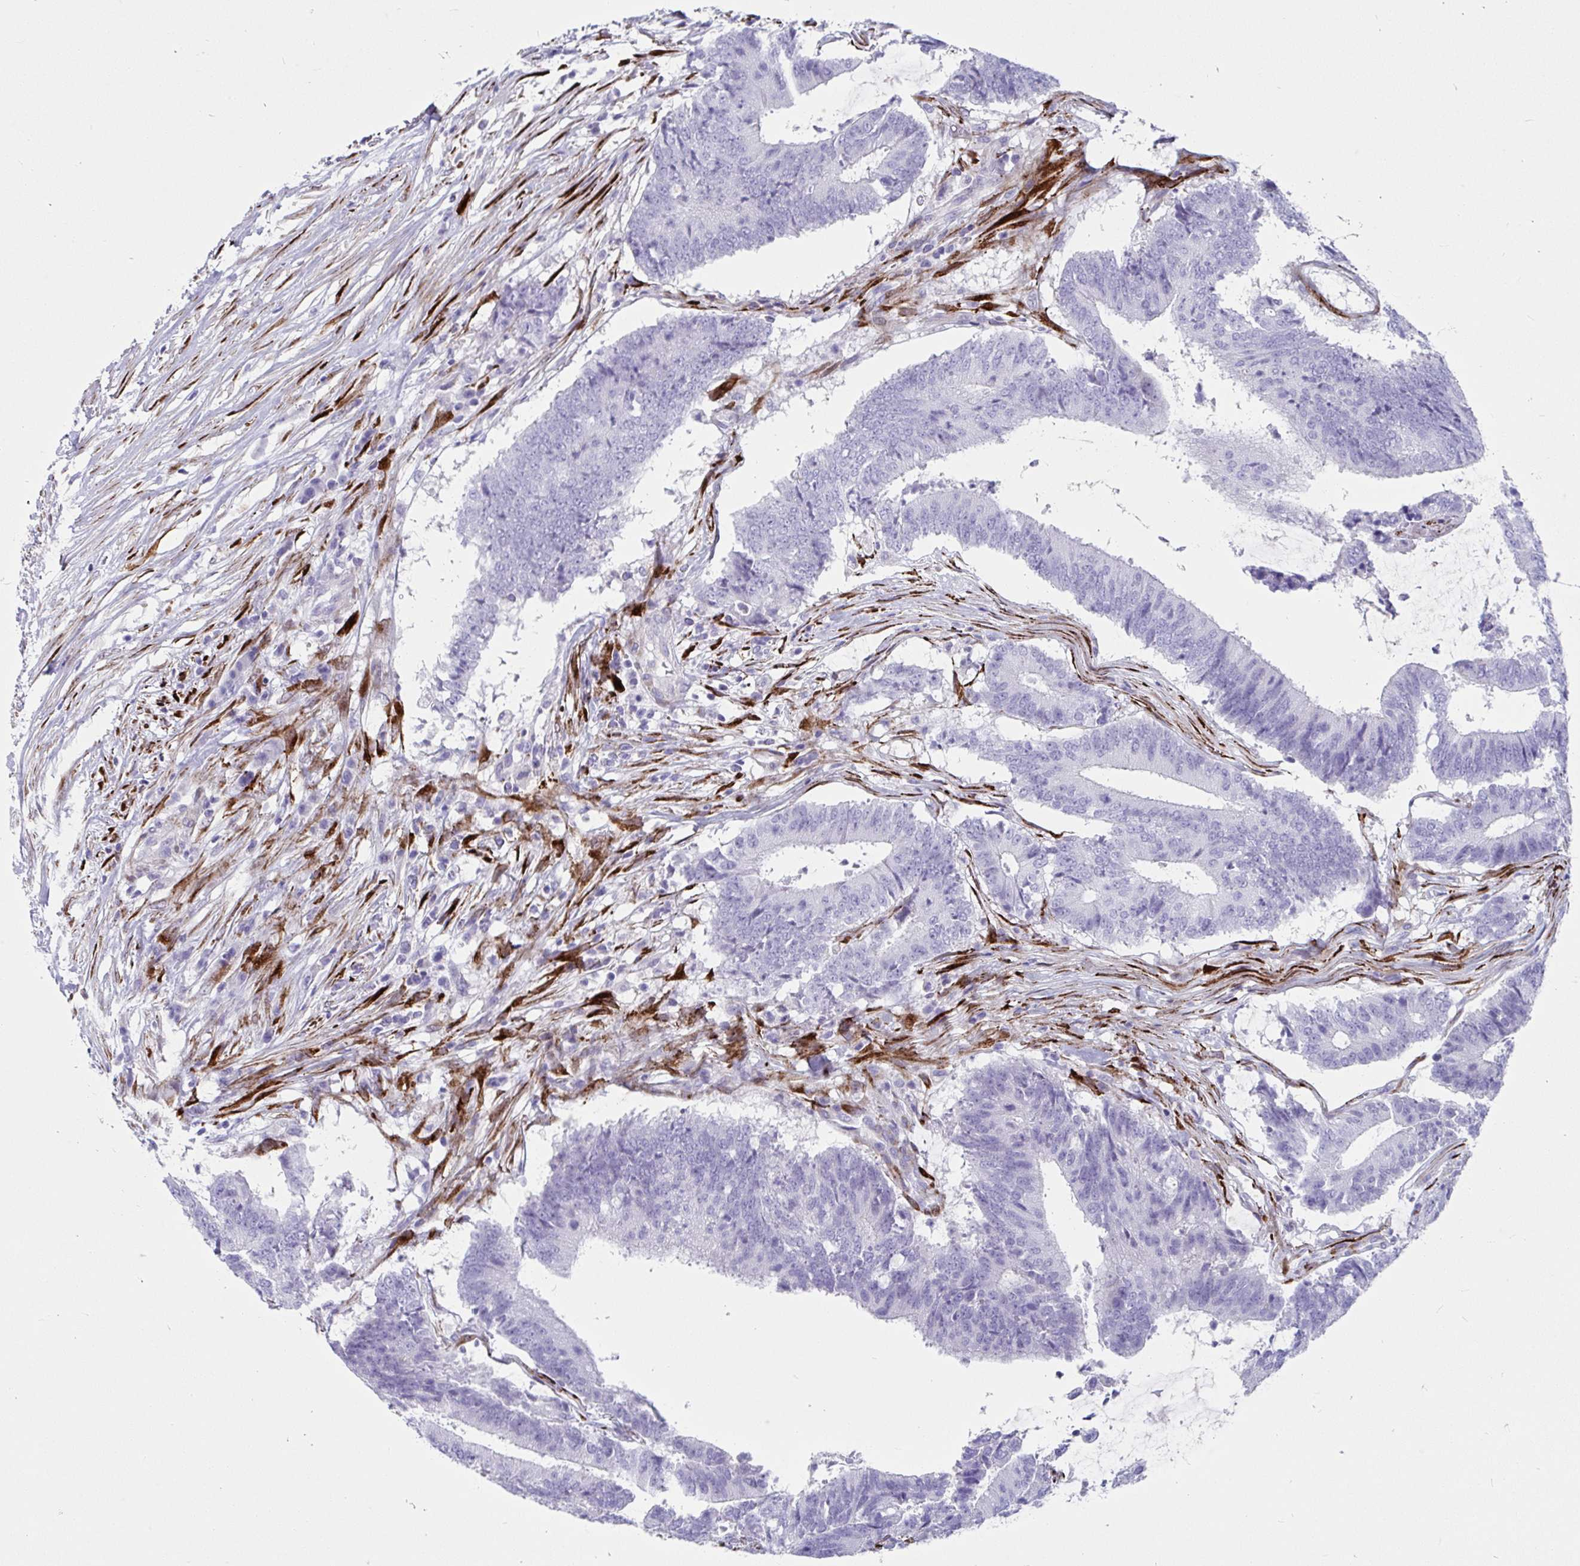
{"staining": {"intensity": "negative", "quantity": "none", "location": "none"}, "tissue": "colorectal cancer", "cell_type": "Tumor cells", "image_type": "cancer", "snomed": [{"axis": "morphology", "description": "Adenocarcinoma, NOS"}, {"axis": "topography", "description": "Colon"}], "caption": "Photomicrograph shows no significant protein staining in tumor cells of adenocarcinoma (colorectal). The staining was performed using DAB to visualize the protein expression in brown, while the nuclei were stained in blue with hematoxylin (Magnification: 20x).", "gene": "GRXCR2", "patient": {"sex": "female", "age": 43}}